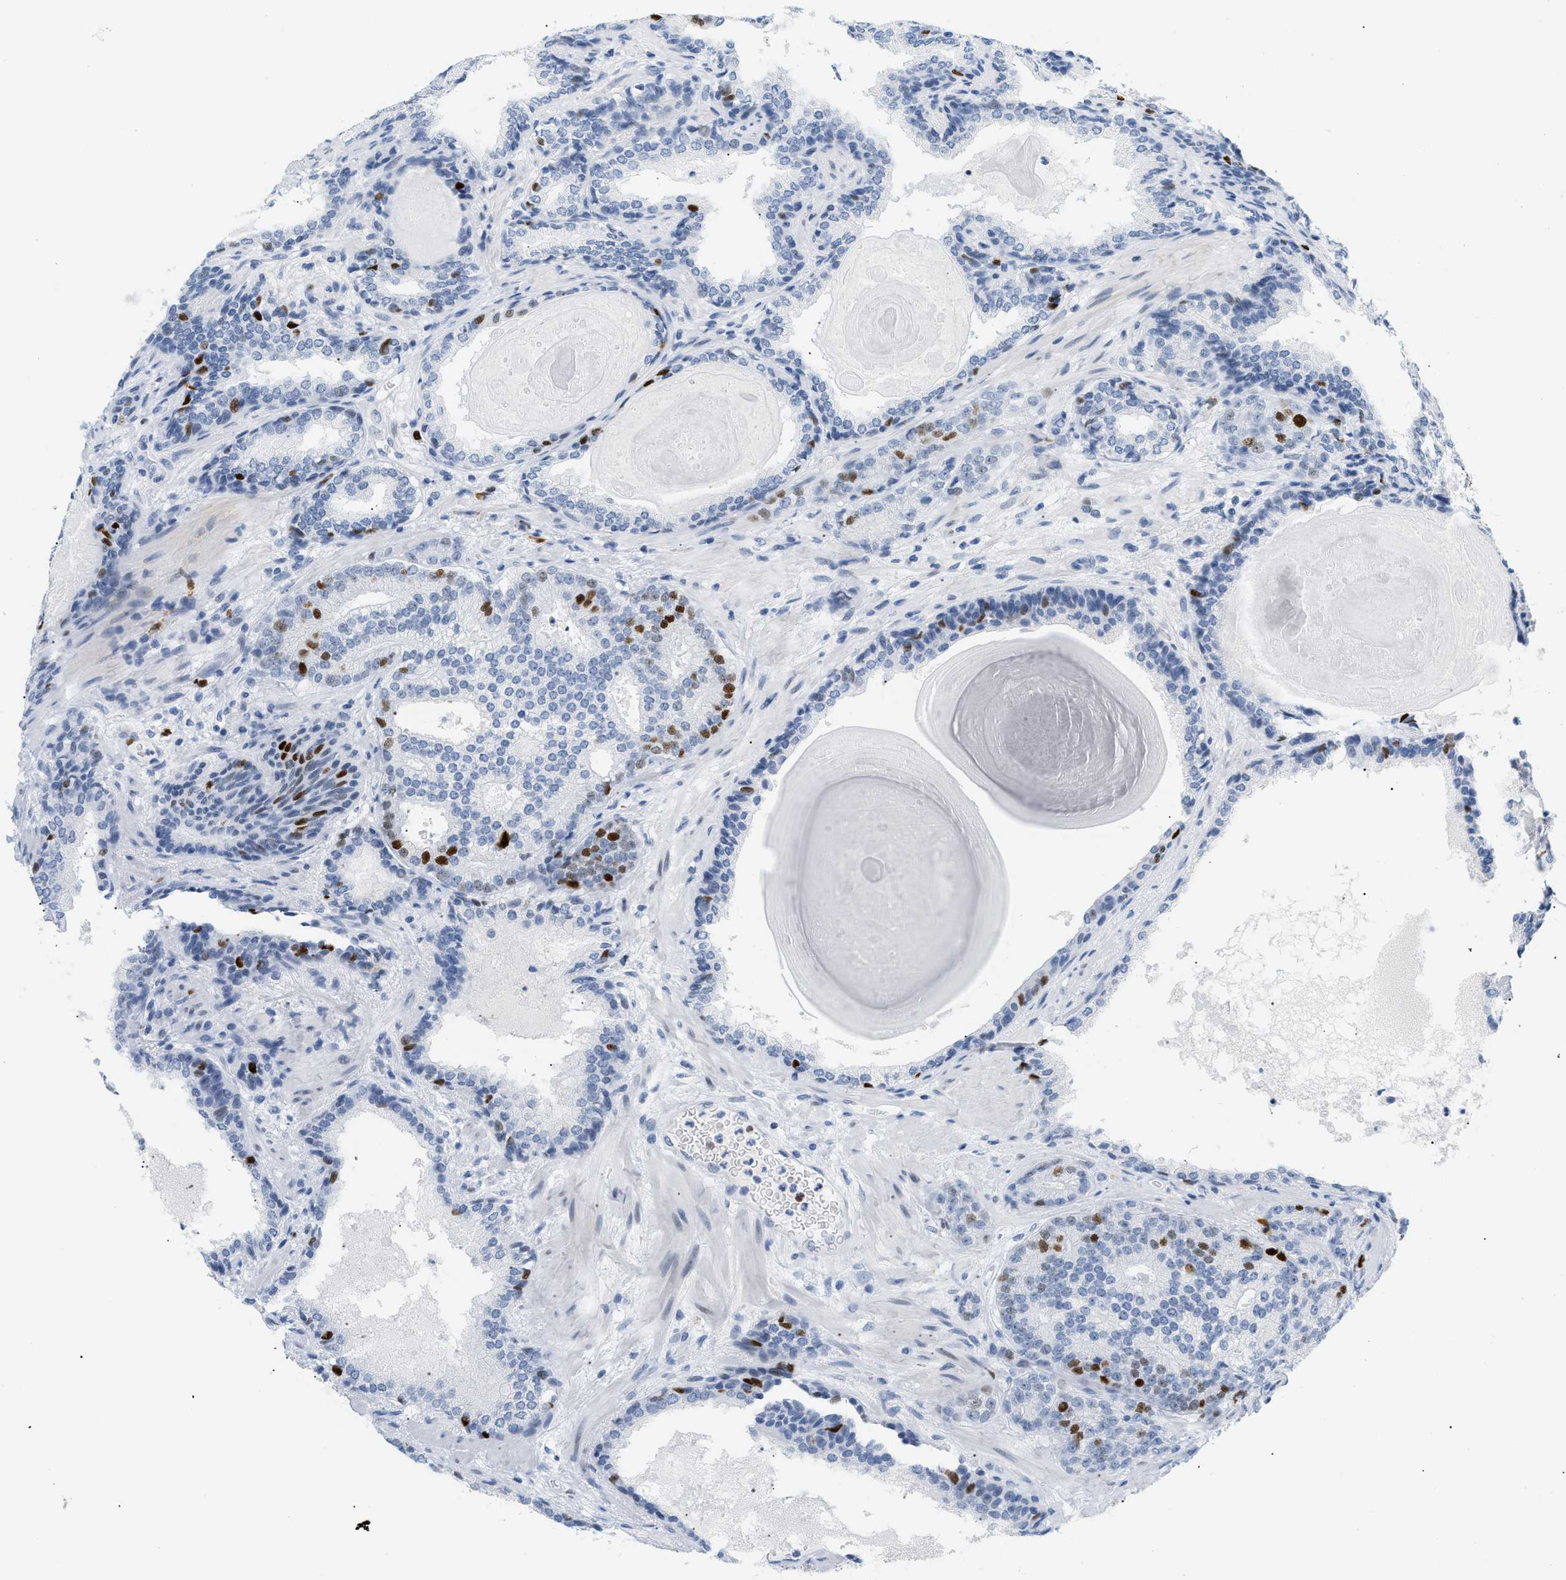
{"staining": {"intensity": "strong", "quantity": "<25%", "location": "nuclear"}, "tissue": "prostate cancer", "cell_type": "Tumor cells", "image_type": "cancer", "snomed": [{"axis": "morphology", "description": "Adenocarcinoma, High grade"}, {"axis": "topography", "description": "Prostate"}], "caption": "Strong nuclear protein positivity is appreciated in about <25% of tumor cells in high-grade adenocarcinoma (prostate).", "gene": "MCM7", "patient": {"sex": "male", "age": 61}}